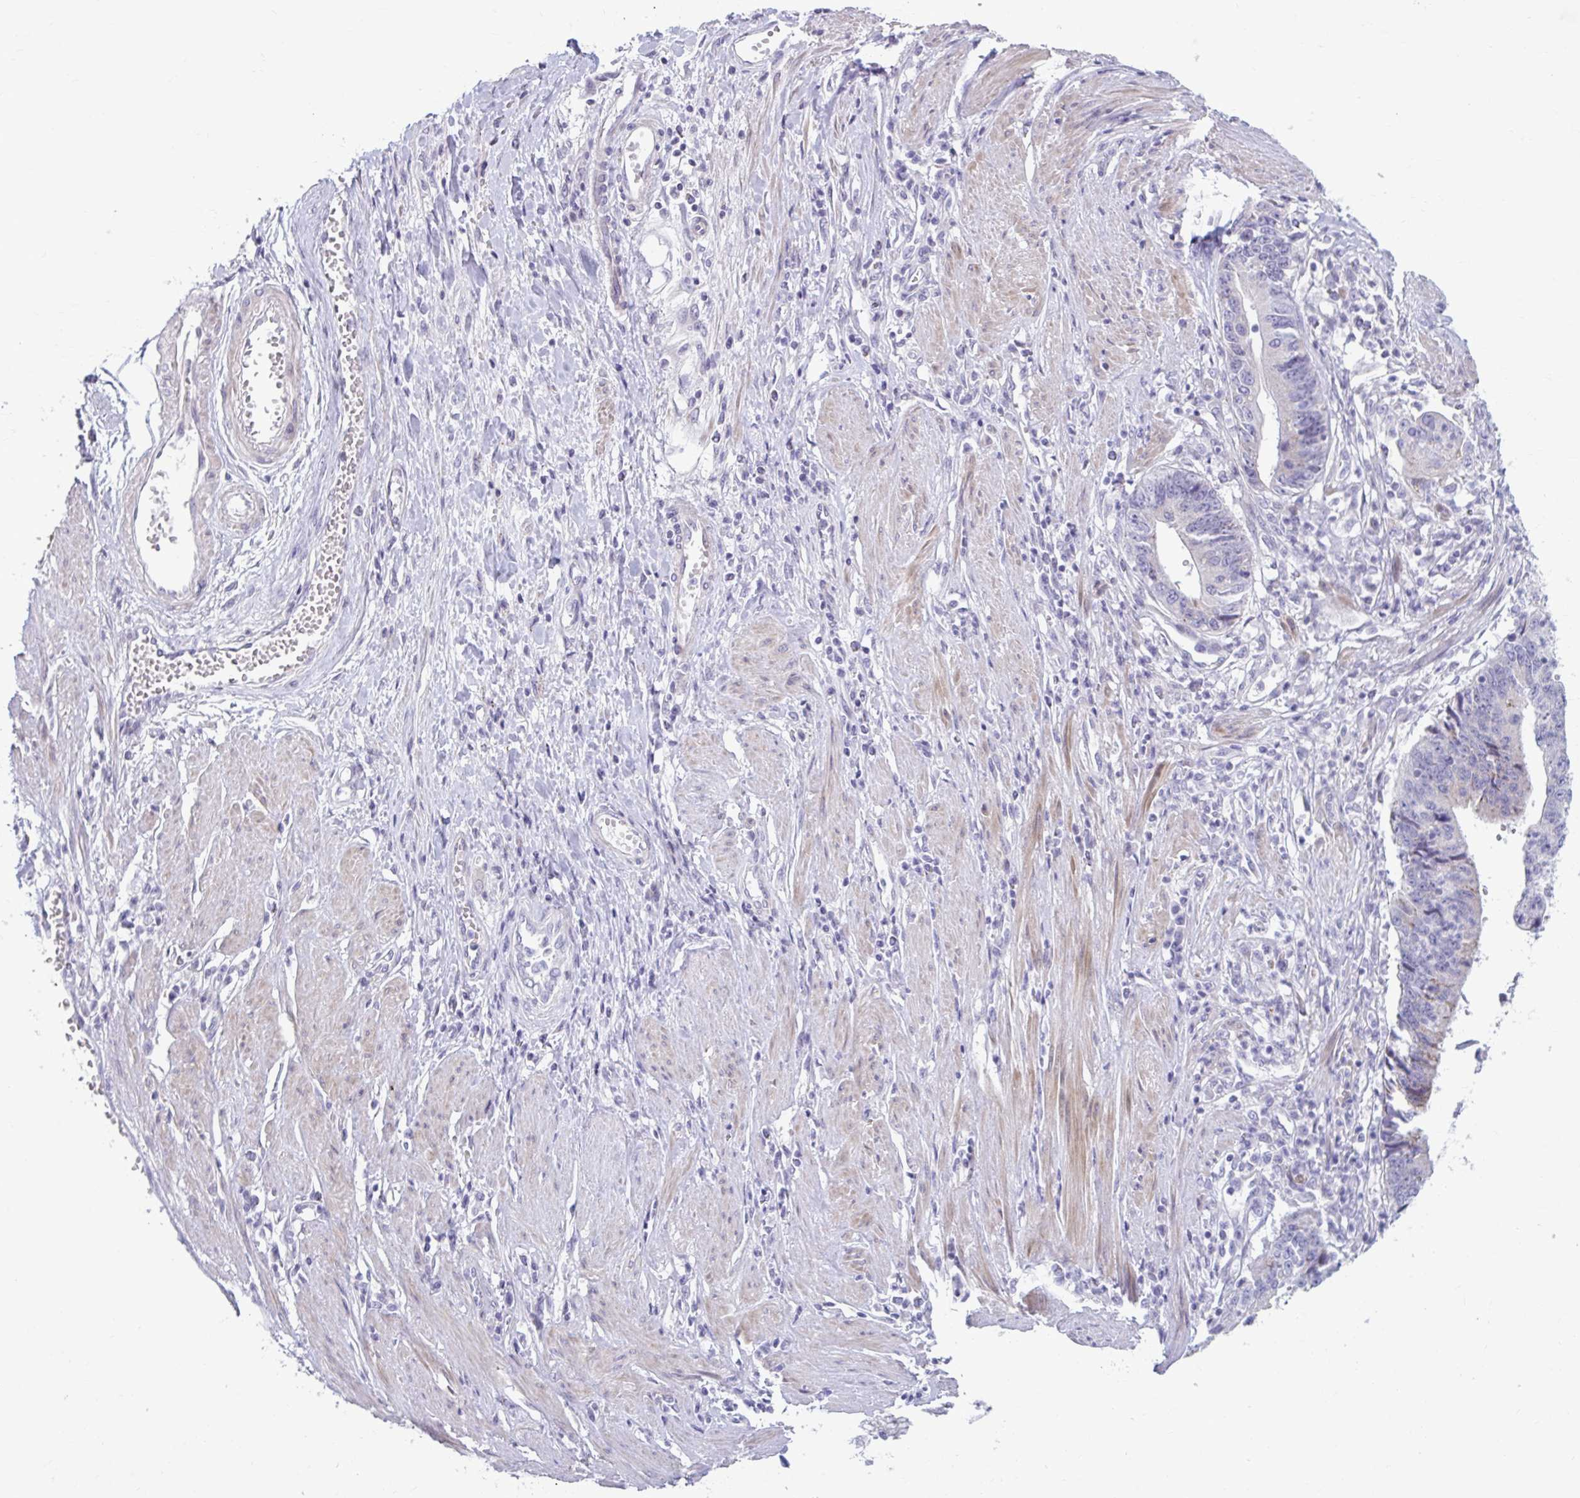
{"staining": {"intensity": "negative", "quantity": "none", "location": "none"}, "tissue": "stomach cancer", "cell_type": "Tumor cells", "image_type": "cancer", "snomed": [{"axis": "morphology", "description": "Adenocarcinoma, NOS"}, {"axis": "topography", "description": "Stomach"}], "caption": "This is a image of immunohistochemistry staining of stomach adenocarcinoma, which shows no staining in tumor cells. (DAB (3,3'-diaminobenzidine) immunohistochemistry (IHC), high magnification).", "gene": "MSMO1", "patient": {"sex": "male", "age": 59}}